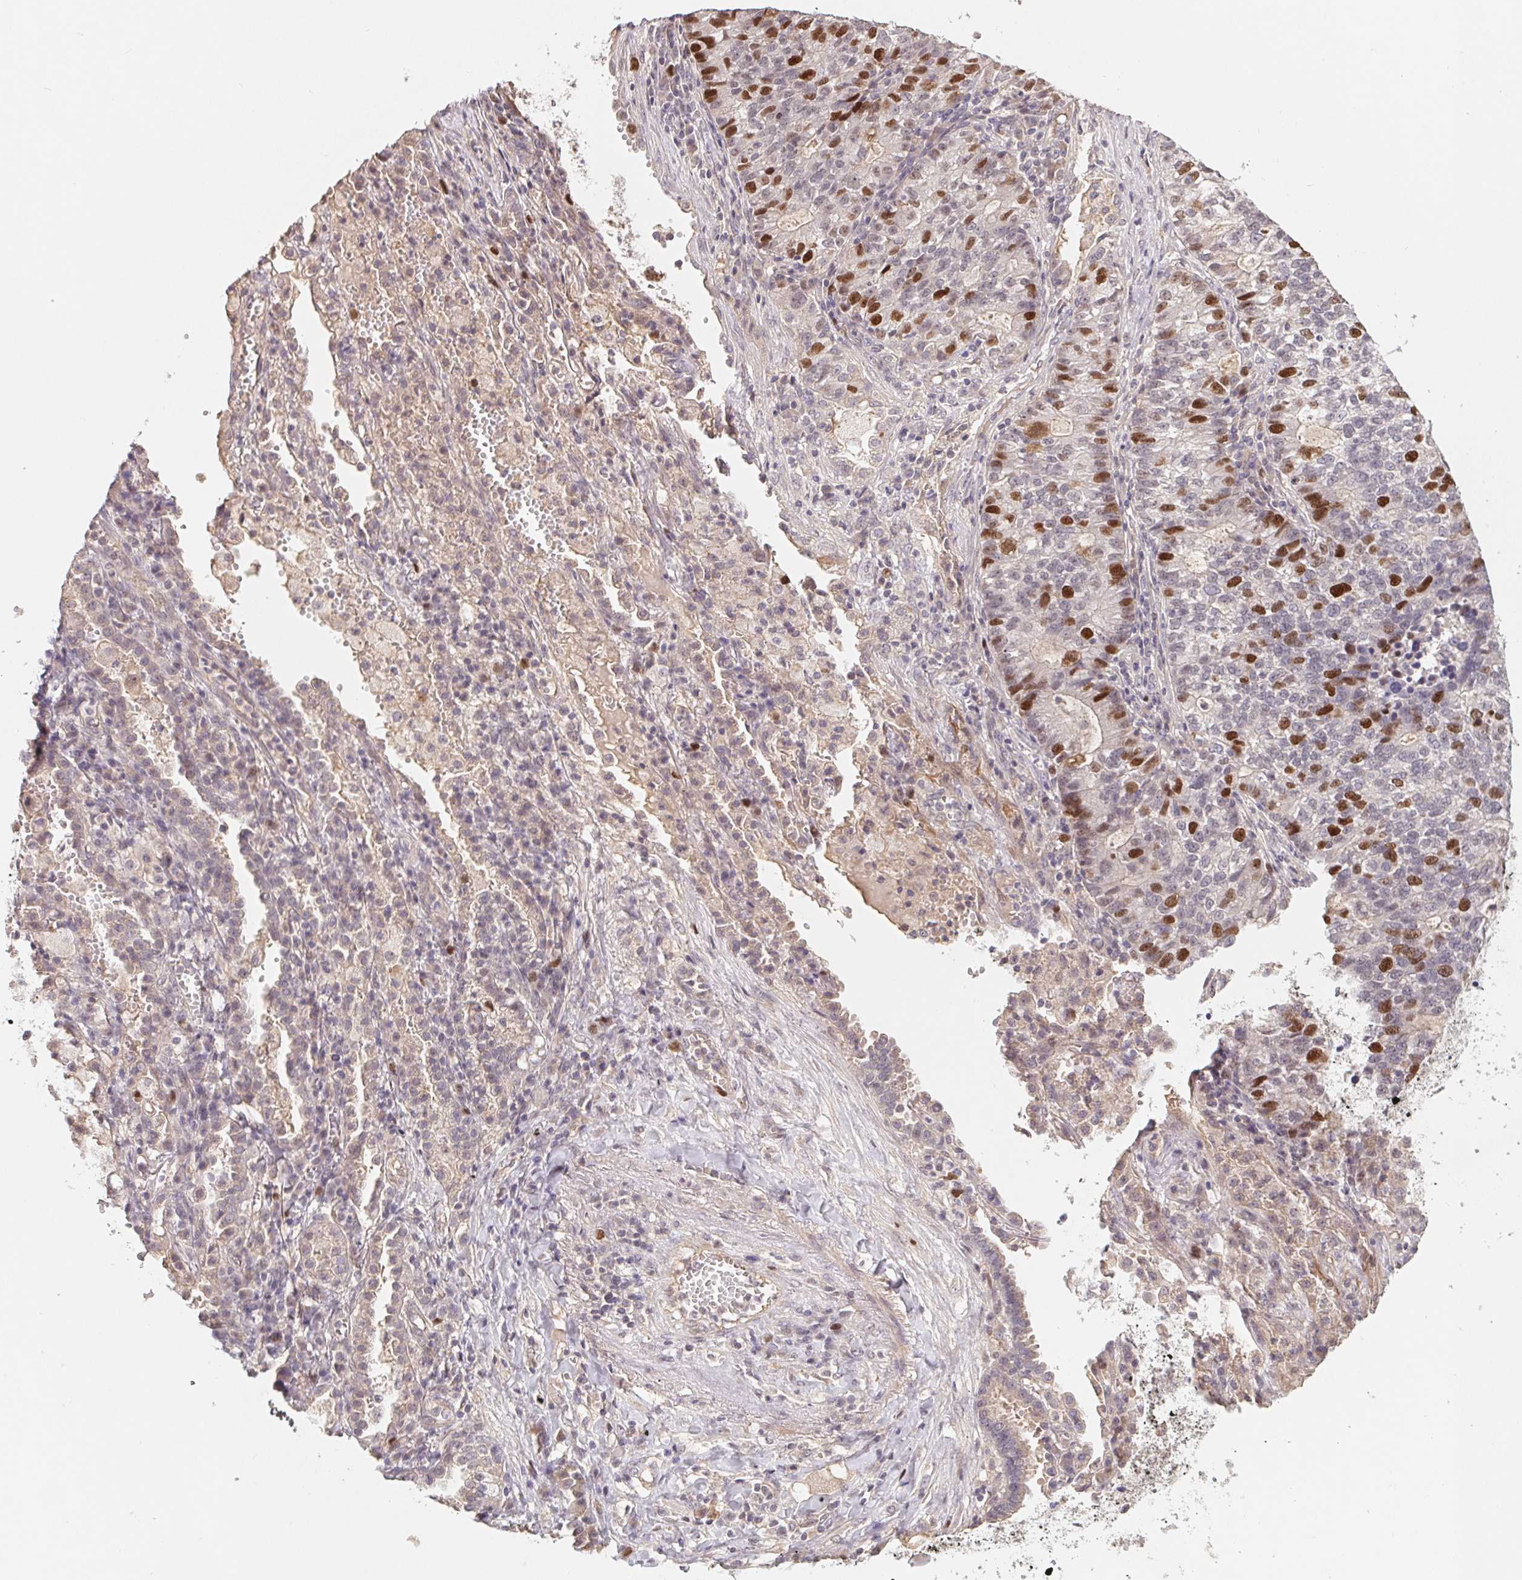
{"staining": {"intensity": "strong", "quantity": "<25%", "location": "nuclear"}, "tissue": "lung cancer", "cell_type": "Tumor cells", "image_type": "cancer", "snomed": [{"axis": "morphology", "description": "Adenocarcinoma, NOS"}, {"axis": "topography", "description": "Lung"}], "caption": "Human lung cancer stained with a brown dye exhibits strong nuclear positive staining in approximately <25% of tumor cells.", "gene": "KIFC1", "patient": {"sex": "male", "age": 57}}